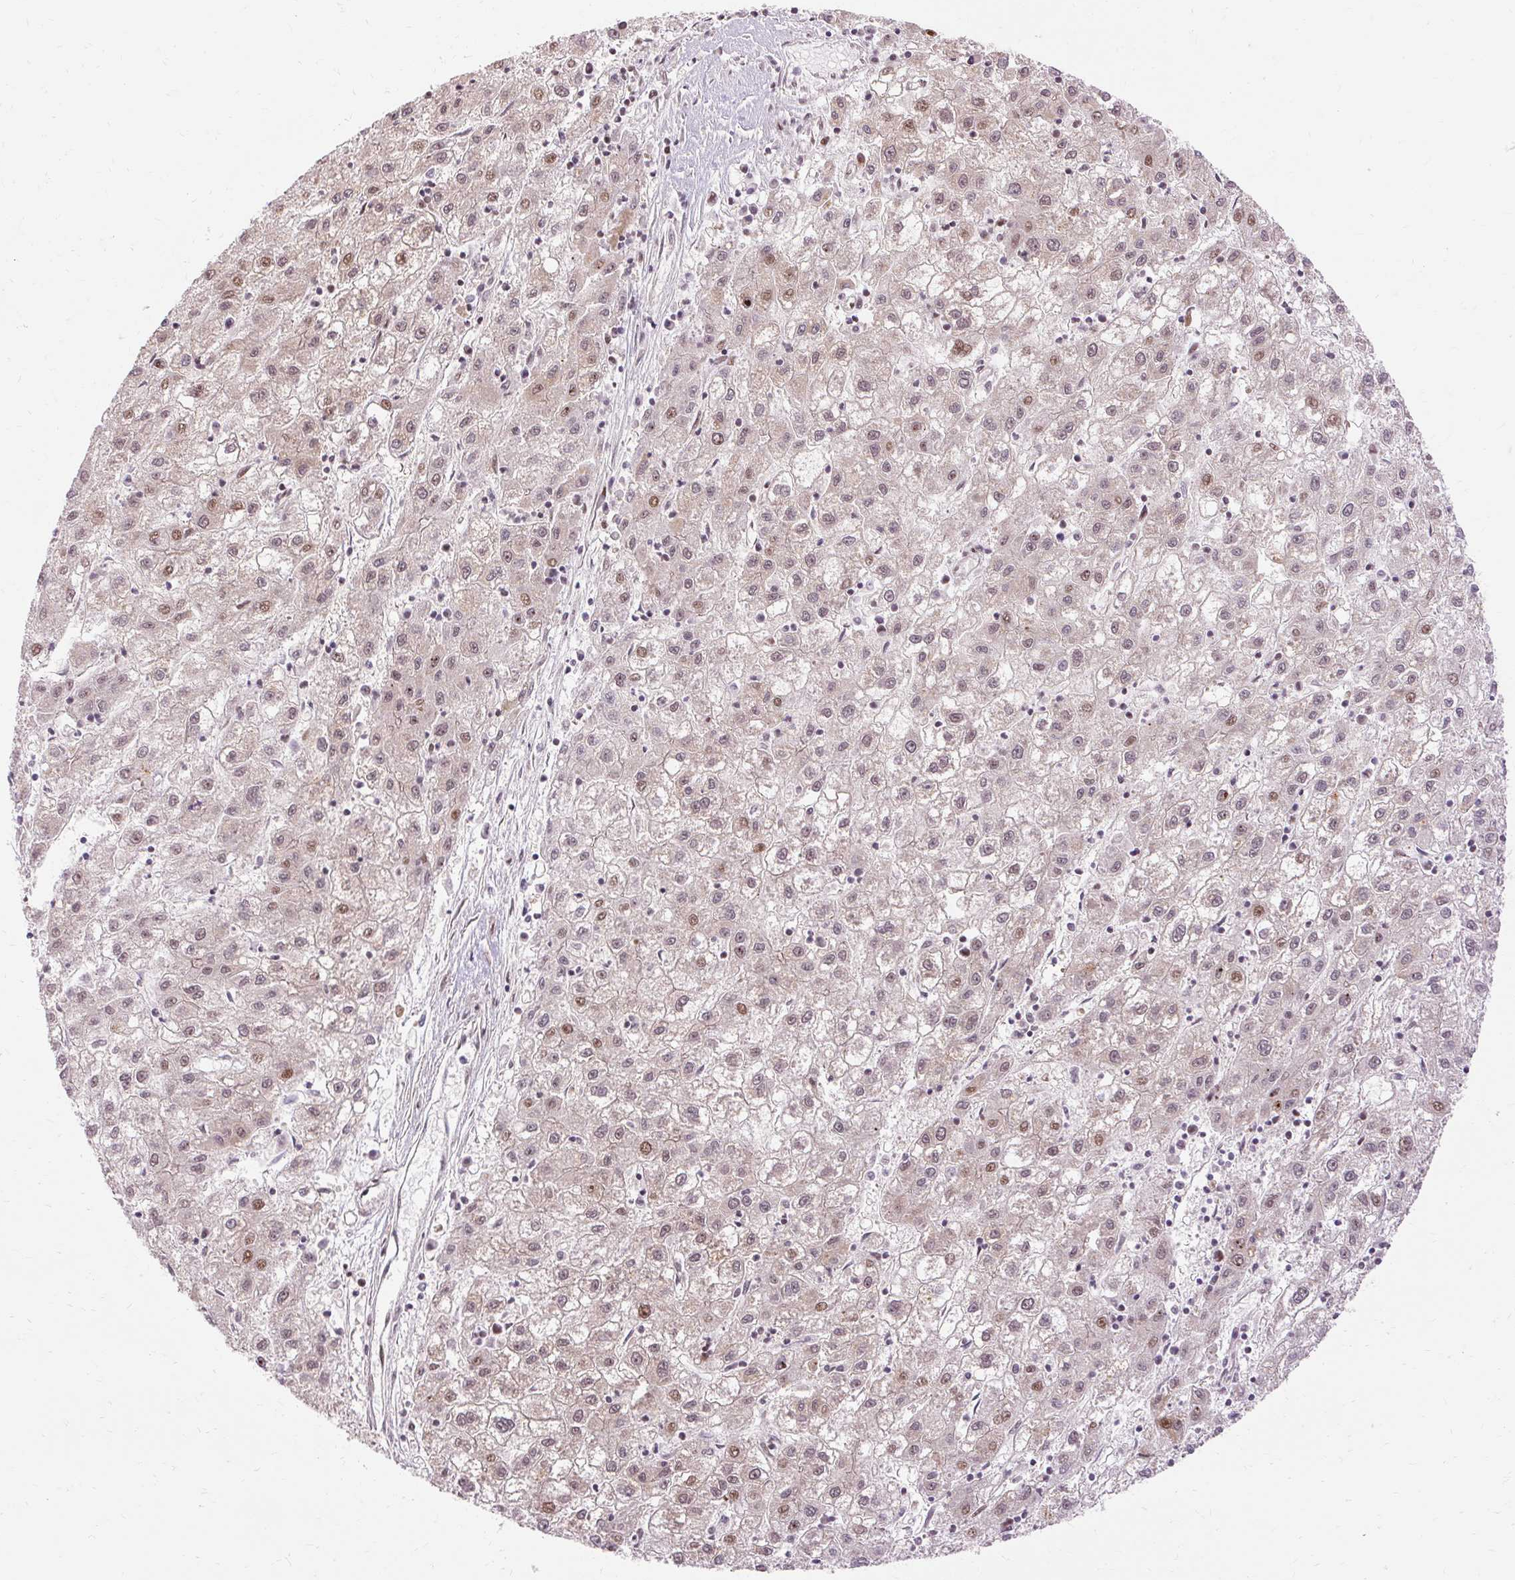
{"staining": {"intensity": "weak", "quantity": "25%-75%", "location": "nuclear"}, "tissue": "liver cancer", "cell_type": "Tumor cells", "image_type": "cancer", "snomed": [{"axis": "morphology", "description": "Carcinoma, Hepatocellular, NOS"}, {"axis": "topography", "description": "Liver"}], "caption": "Tumor cells reveal low levels of weak nuclear positivity in approximately 25%-75% of cells in liver cancer. (IHC, brightfield microscopy, high magnification).", "gene": "MECOM", "patient": {"sex": "male", "age": 72}}